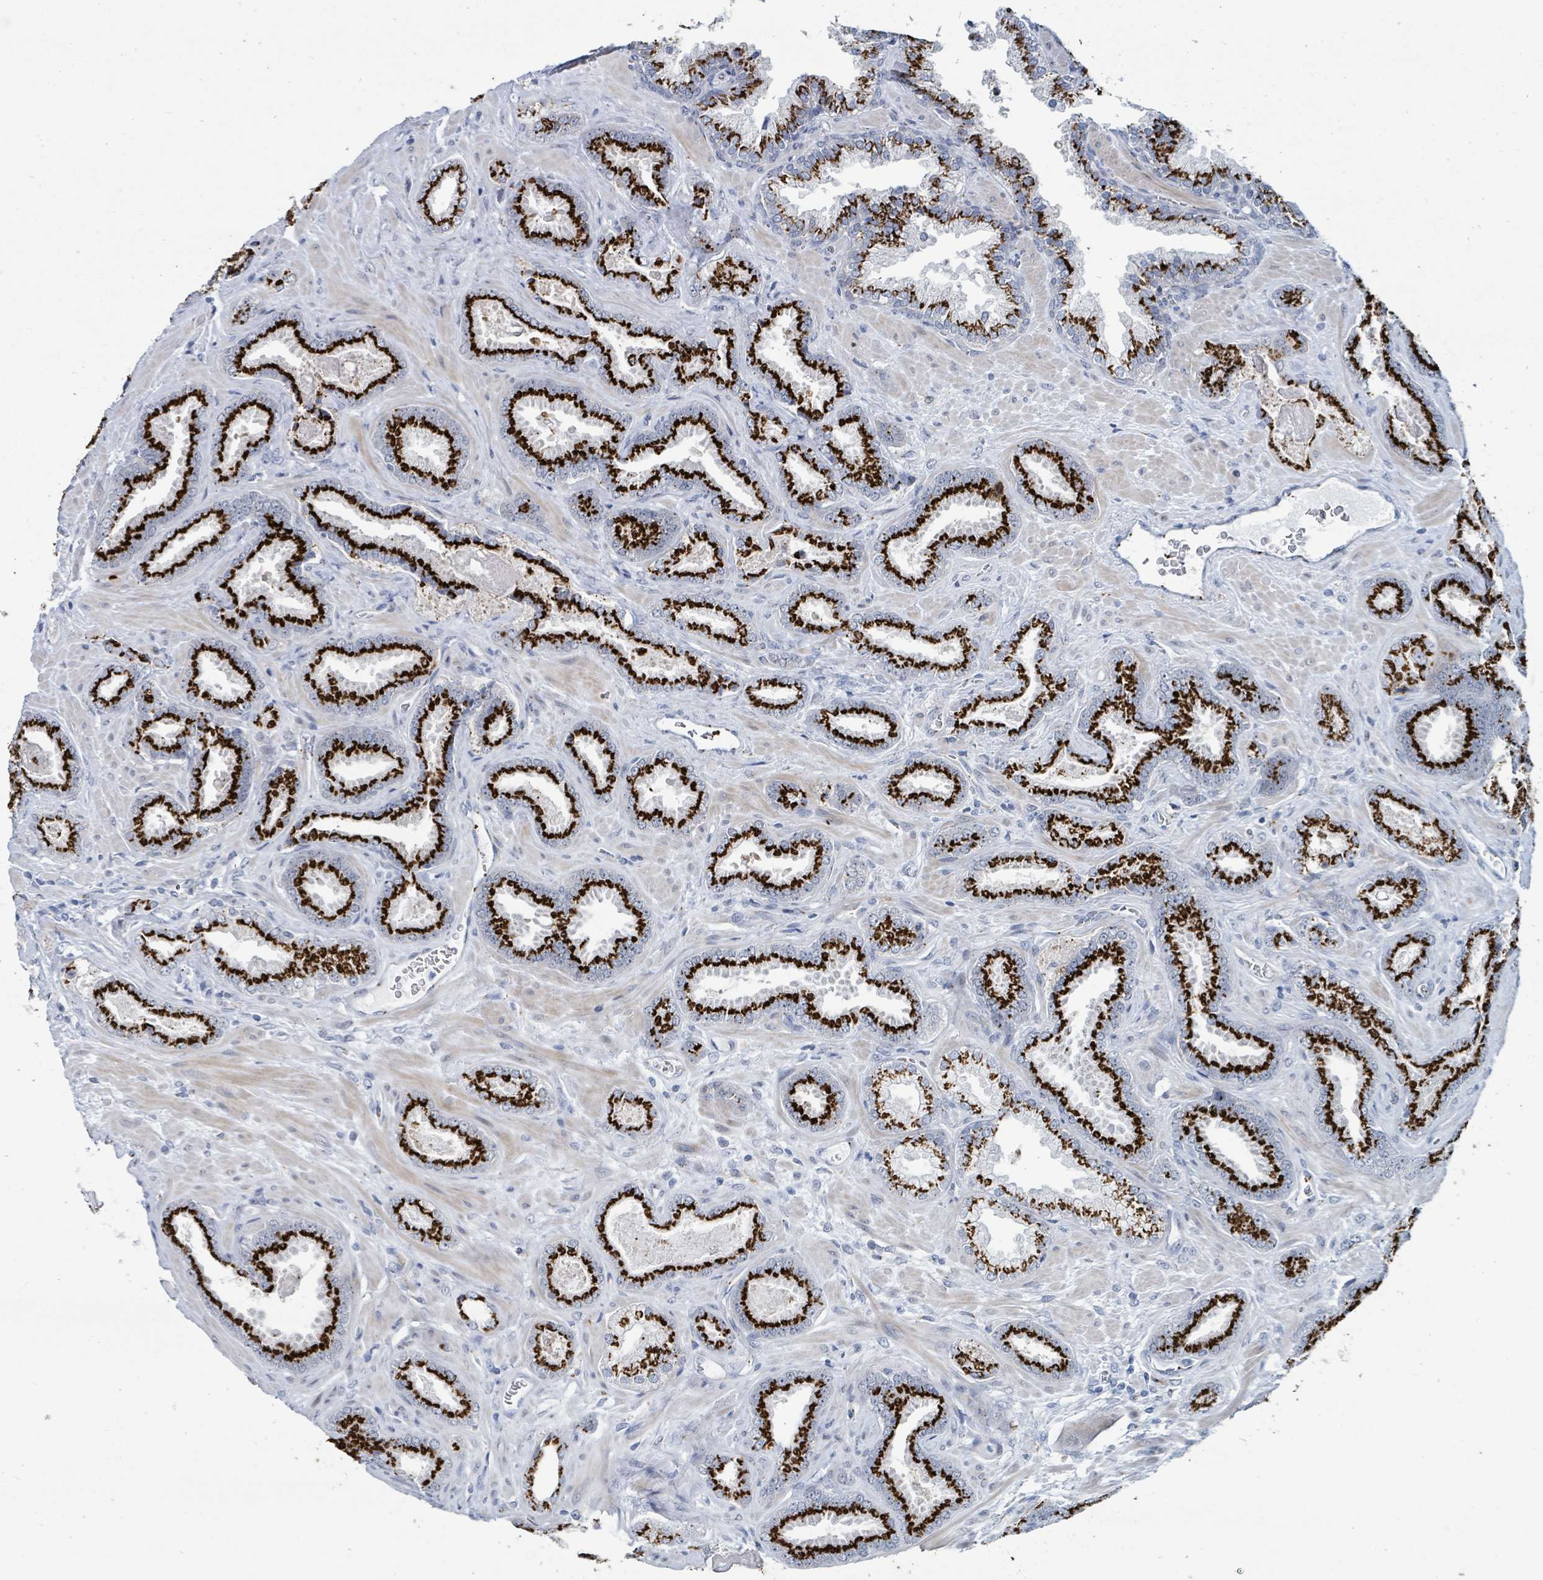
{"staining": {"intensity": "strong", "quantity": ">75%", "location": "cytoplasmic/membranous"}, "tissue": "prostate cancer", "cell_type": "Tumor cells", "image_type": "cancer", "snomed": [{"axis": "morphology", "description": "Adenocarcinoma, Low grade"}, {"axis": "topography", "description": "Prostate"}], "caption": "A brown stain shows strong cytoplasmic/membranous staining of a protein in human low-grade adenocarcinoma (prostate) tumor cells.", "gene": "DCAF5", "patient": {"sex": "male", "age": 62}}